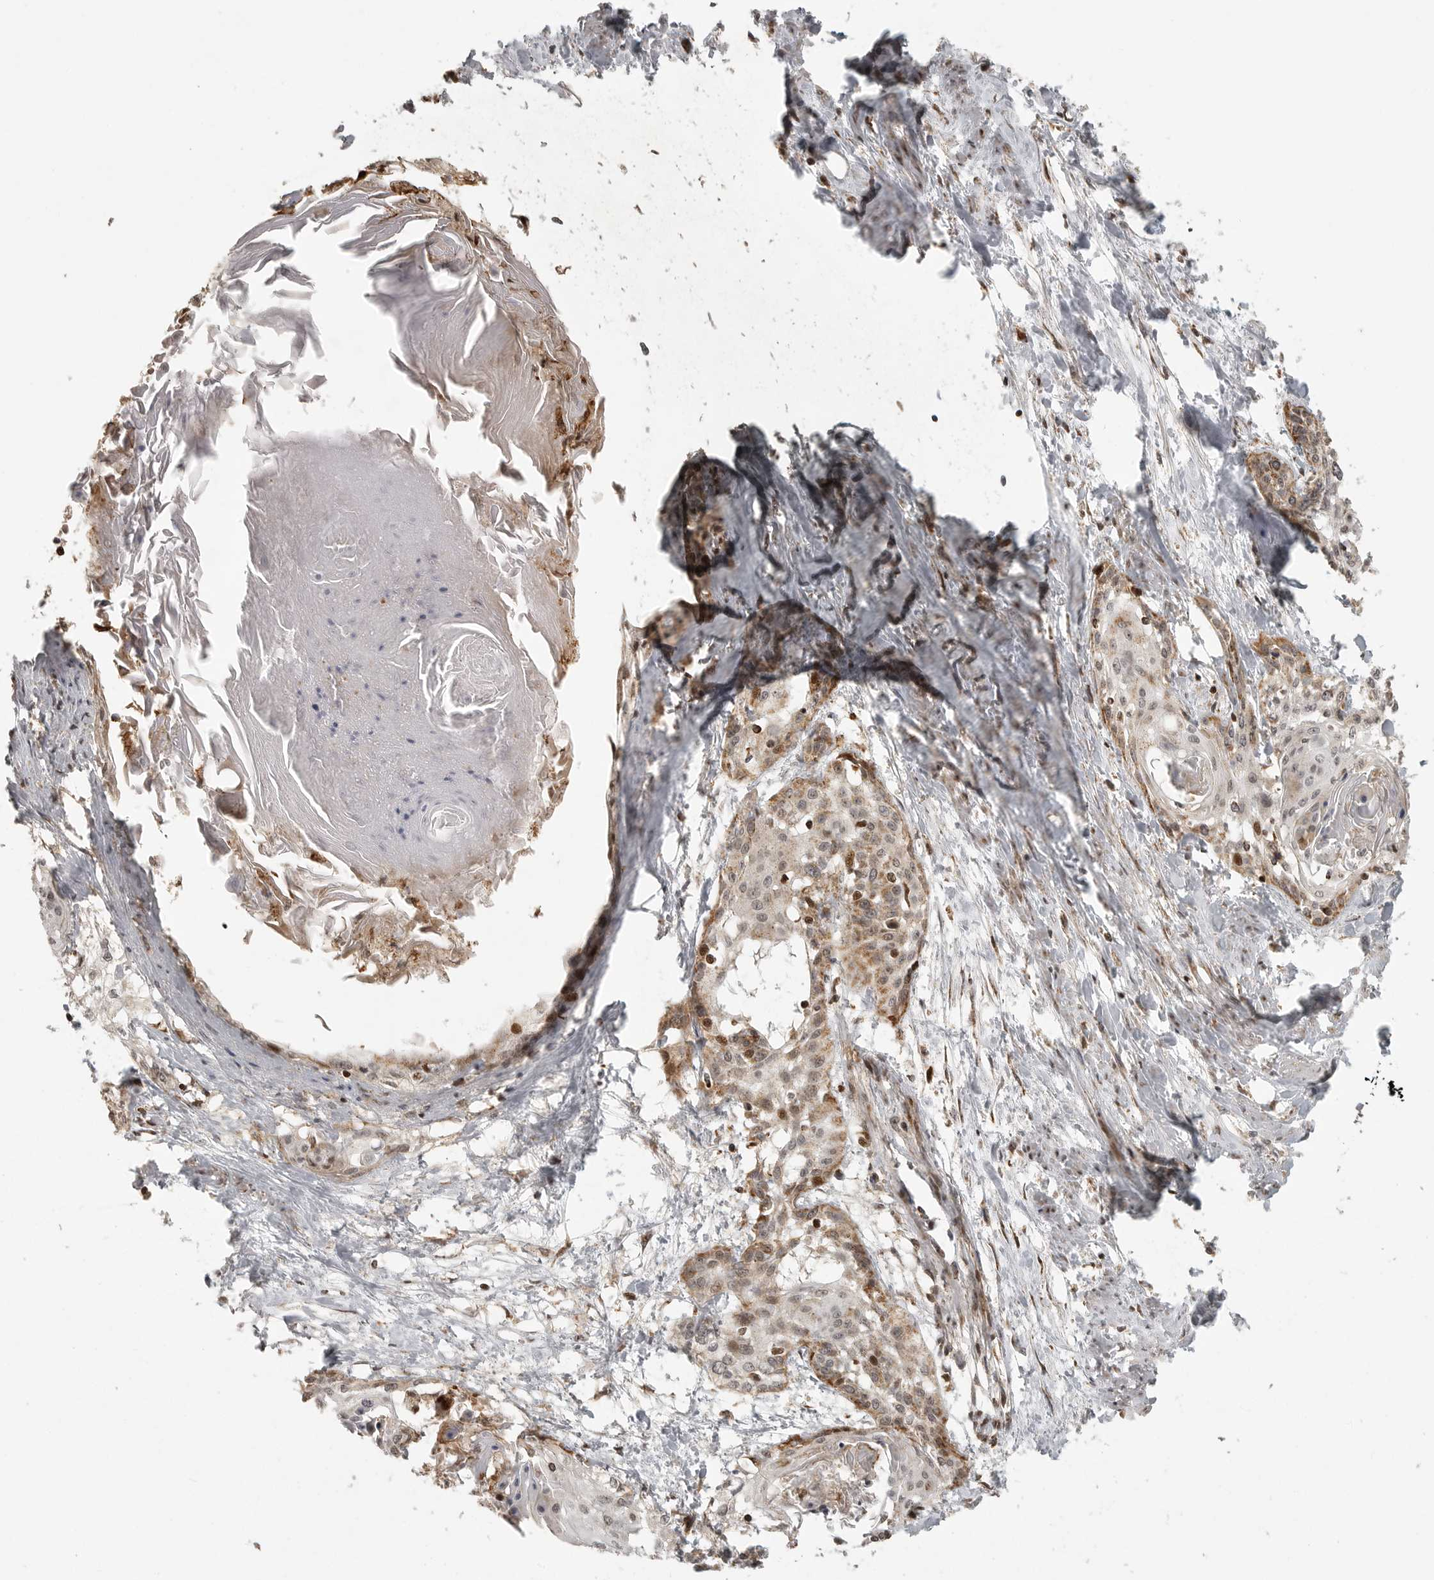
{"staining": {"intensity": "moderate", "quantity": ">75%", "location": "cytoplasmic/membranous,nuclear"}, "tissue": "cervical cancer", "cell_type": "Tumor cells", "image_type": "cancer", "snomed": [{"axis": "morphology", "description": "Squamous cell carcinoma, NOS"}, {"axis": "topography", "description": "Cervix"}], "caption": "Protein analysis of cervical cancer tissue exhibits moderate cytoplasmic/membranous and nuclear expression in approximately >75% of tumor cells.", "gene": "NARS2", "patient": {"sex": "female", "age": 57}}